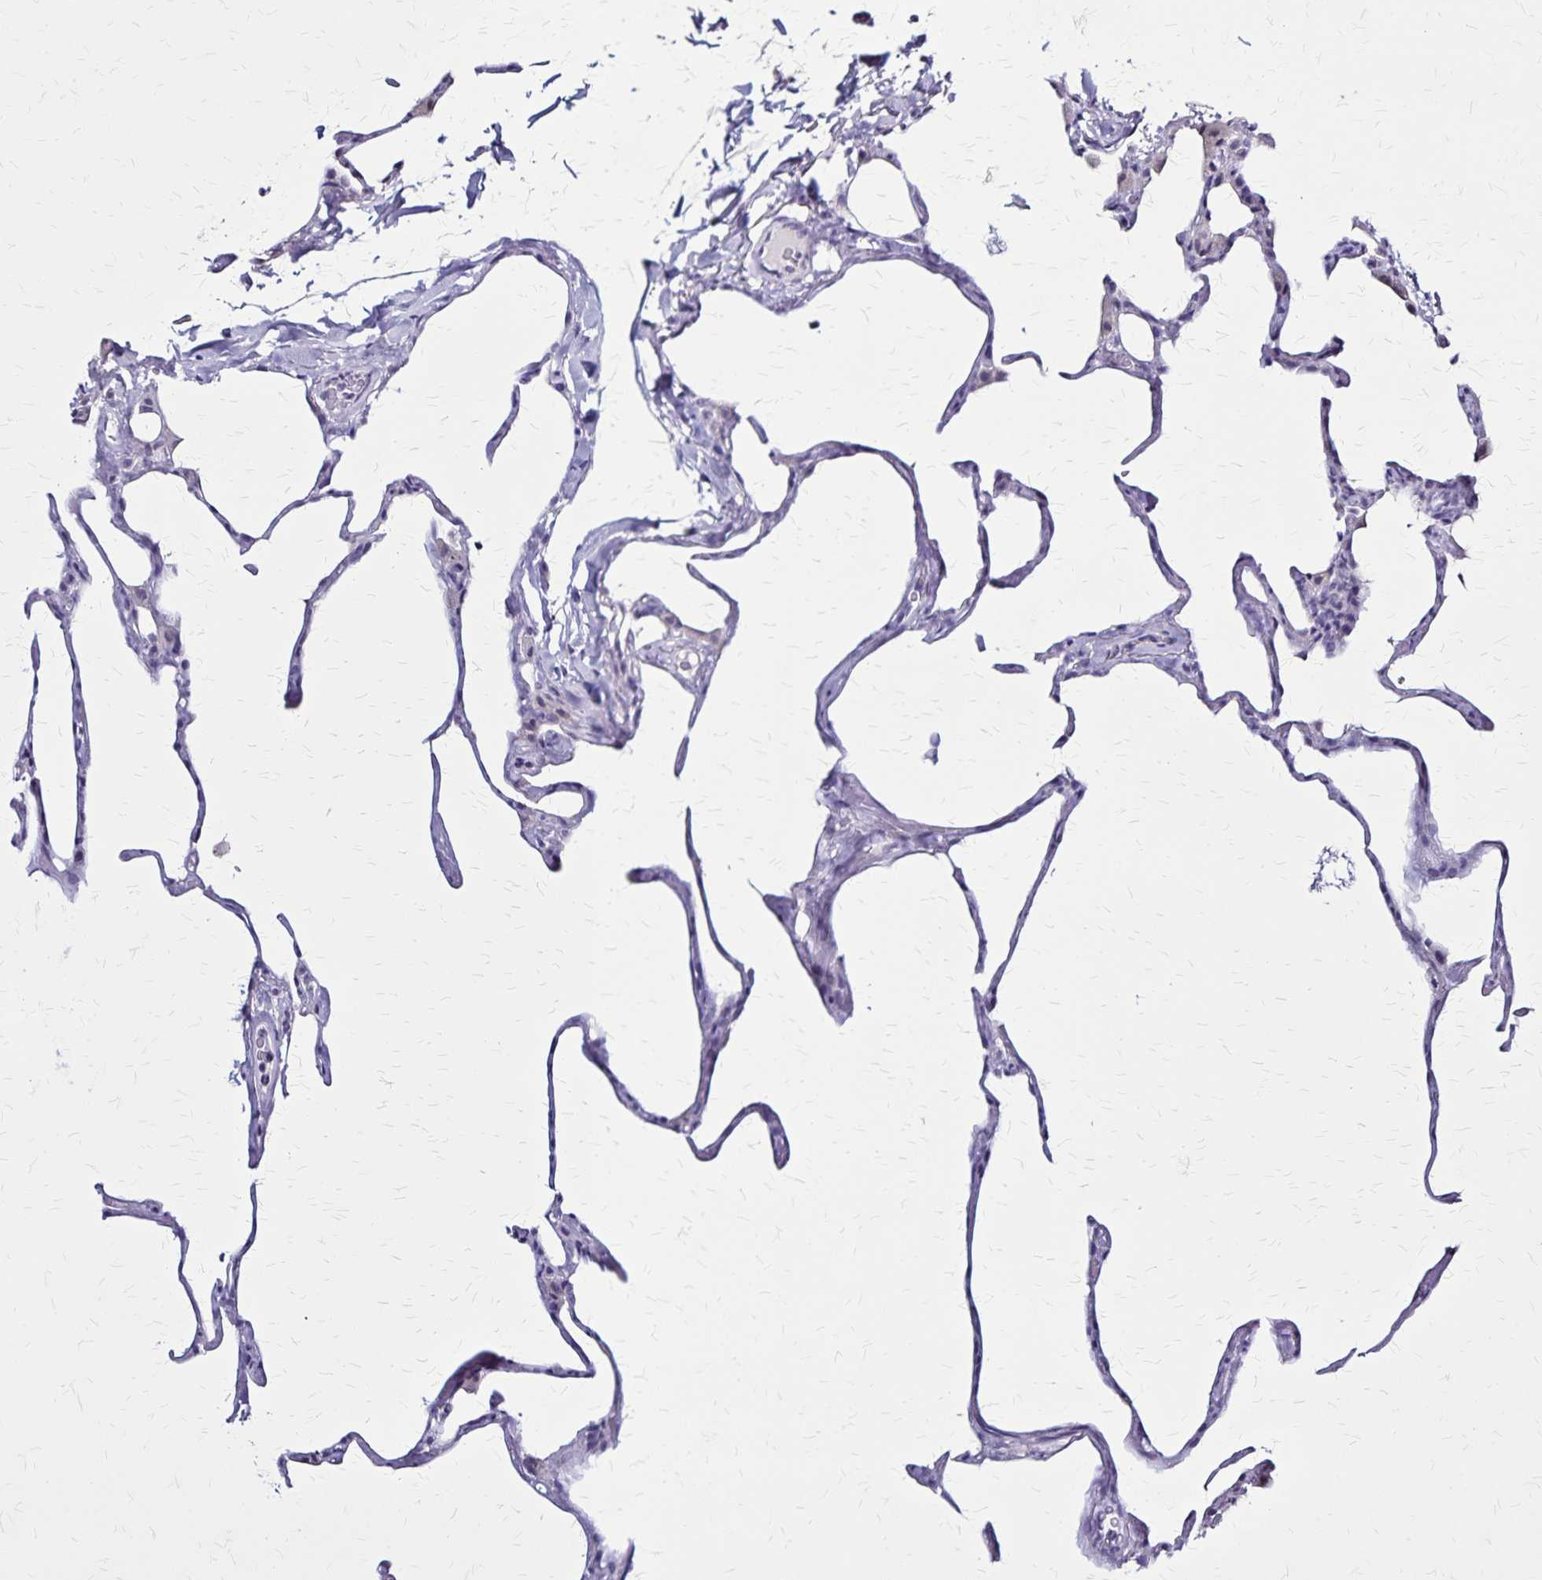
{"staining": {"intensity": "negative", "quantity": "none", "location": "none"}, "tissue": "lung", "cell_type": "Alveolar cells", "image_type": "normal", "snomed": [{"axis": "morphology", "description": "Normal tissue, NOS"}, {"axis": "topography", "description": "Lung"}], "caption": "Lung stained for a protein using immunohistochemistry (IHC) shows no positivity alveolar cells.", "gene": "PLXNA4", "patient": {"sex": "male", "age": 65}}